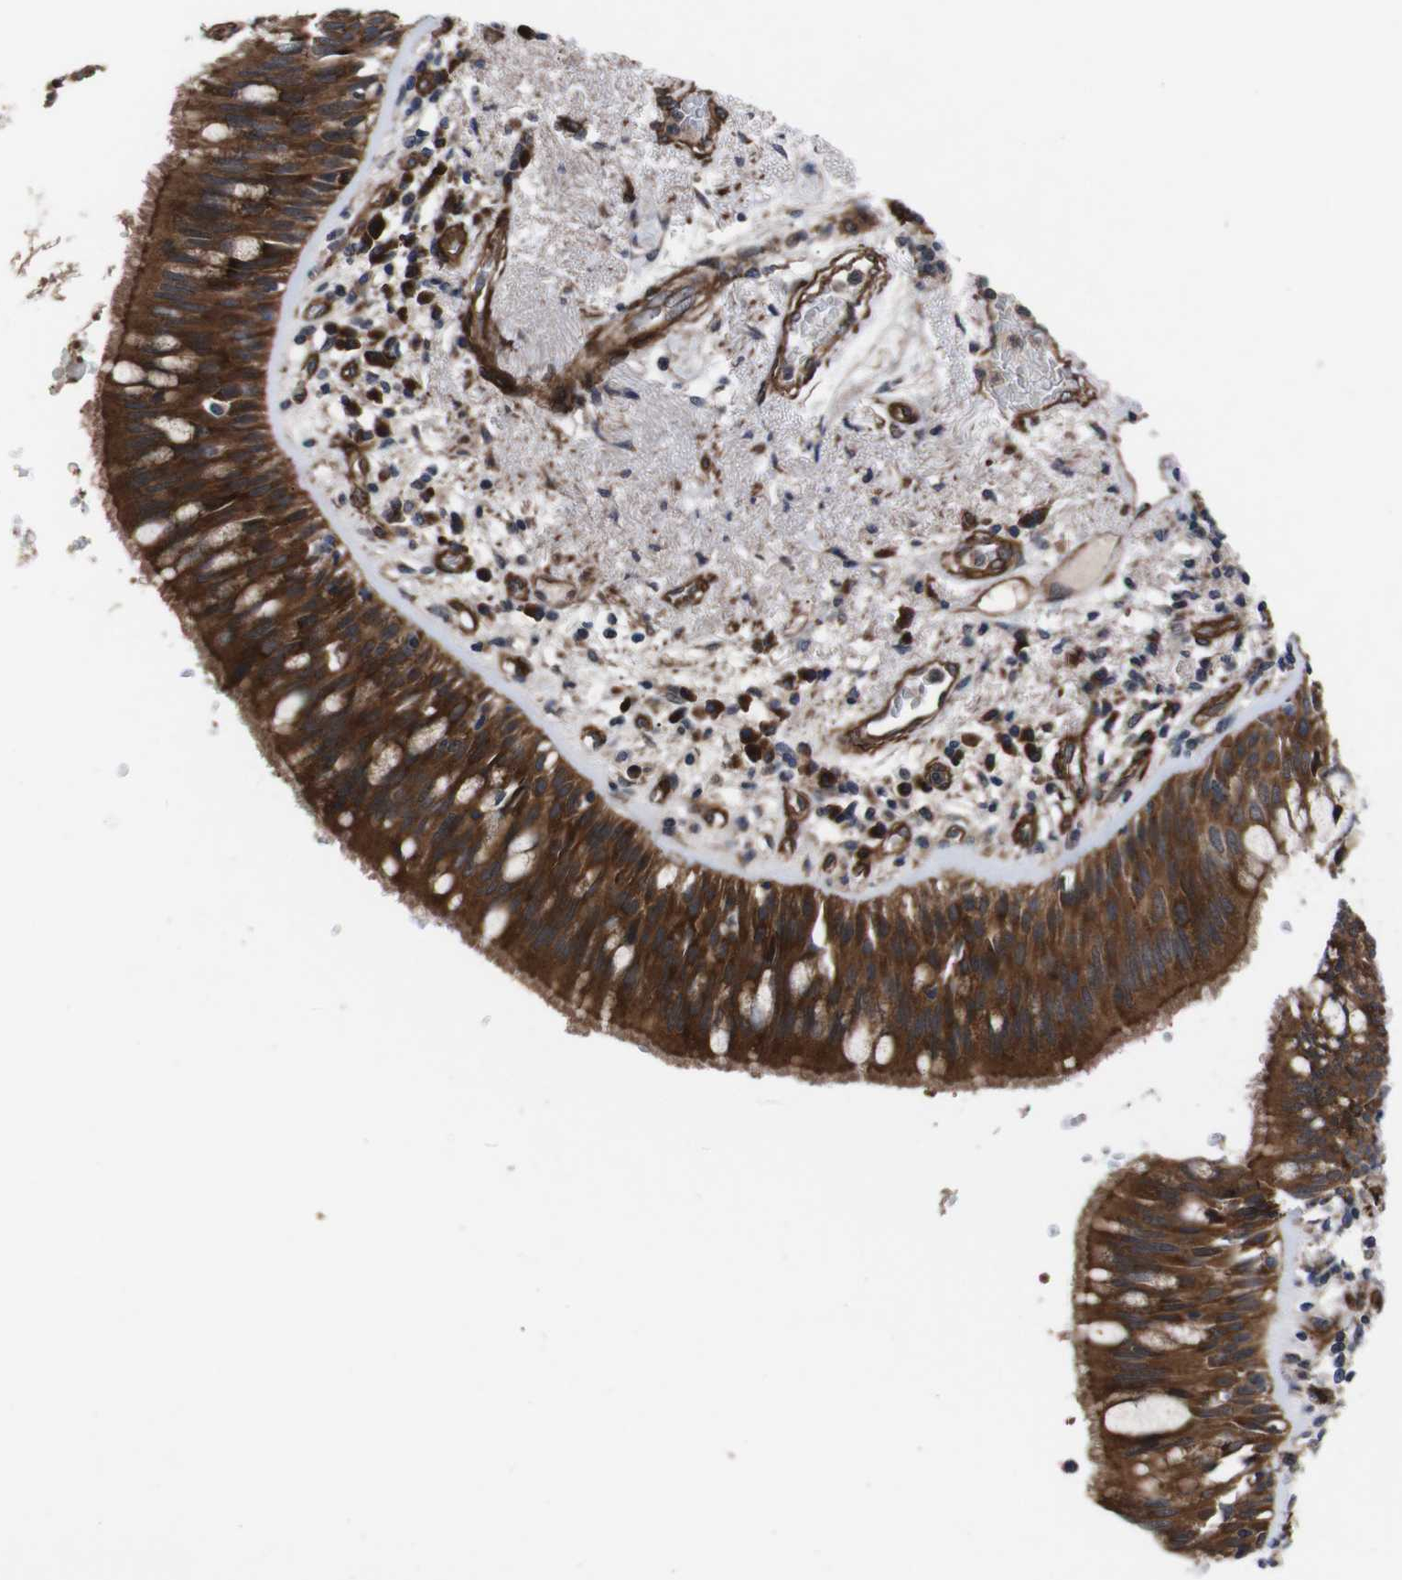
{"staining": {"intensity": "strong", "quantity": ">75%", "location": "cytoplasmic/membranous"}, "tissue": "bronchus", "cell_type": "Respiratory epithelial cells", "image_type": "normal", "snomed": [{"axis": "morphology", "description": "Normal tissue, NOS"}, {"axis": "morphology", "description": "Adenocarcinoma, NOS"}, {"axis": "morphology", "description": "Adenocarcinoma, metastatic, NOS"}, {"axis": "topography", "description": "Lymph node"}, {"axis": "topography", "description": "Bronchus"}, {"axis": "topography", "description": "Lung"}], "caption": "Unremarkable bronchus exhibits strong cytoplasmic/membranous expression in approximately >75% of respiratory epithelial cells.", "gene": "PAWR", "patient": {"sex": "female", "age": 54}}